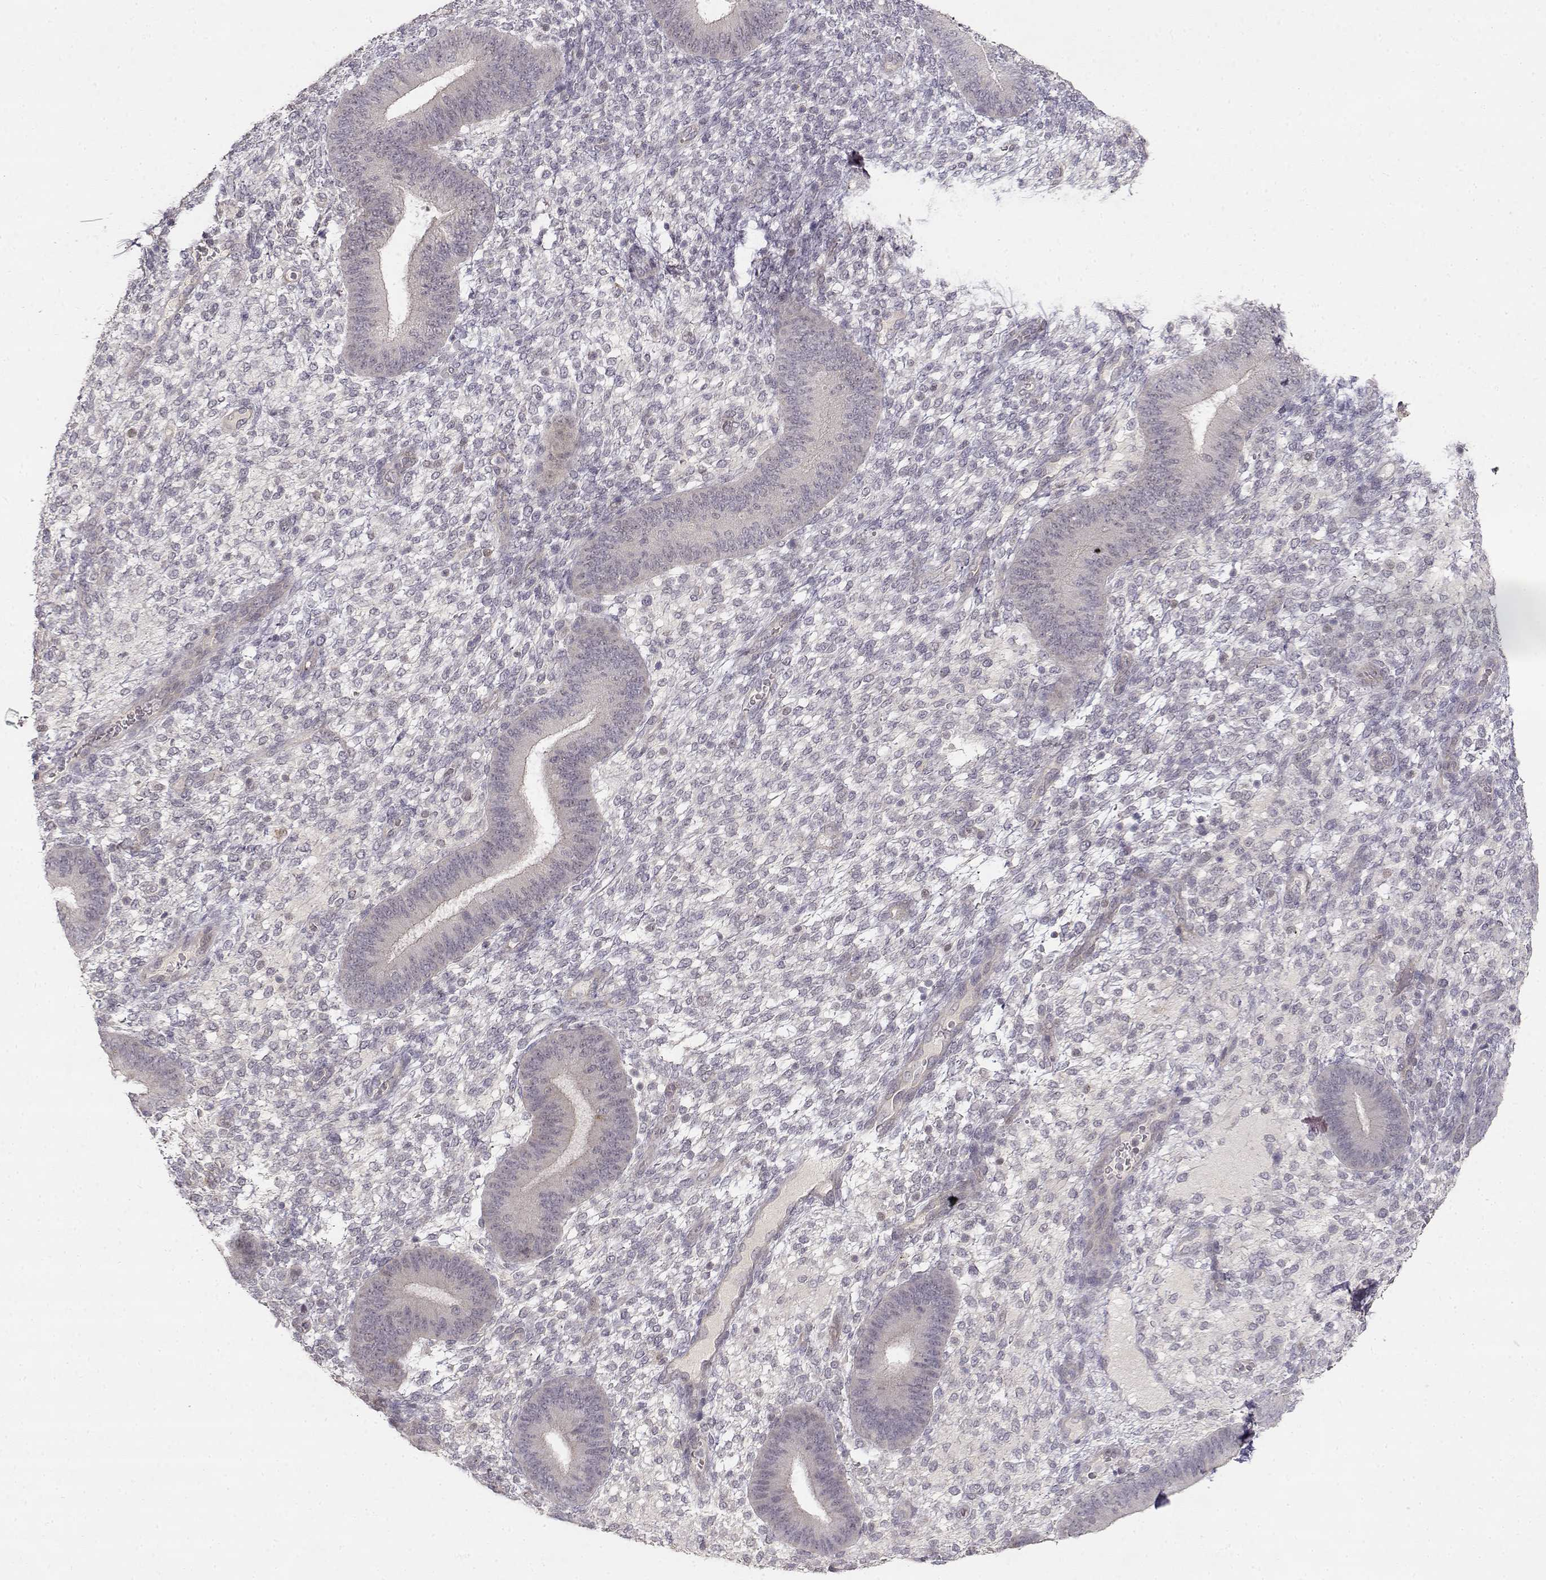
{"staining": {"intensity": "negative", "quantity": "none", "location": "none"}, "tissue": "endometrium", "cell_type": "Cells in endometrial stroma", "image_type": "normal", "snomed": [{"axis": "morphology", "description": "Normal tissue, NOS"}, {"axis": "topography", "description": "Endometrium"}], "caption": "This micrograph is of benign endometrium stained with IHC to label a protein in brown with the nuclei are counter-stained blue. There is no positivity in cells in endometrial stroma. The staining is performed using DAB (3,3'-diaminobenzidine) brown chromogen with nuclei counter-stained in using hematoxylin.", "gene": "EAF2", "patient": {"sex": "female", "age": 39}}